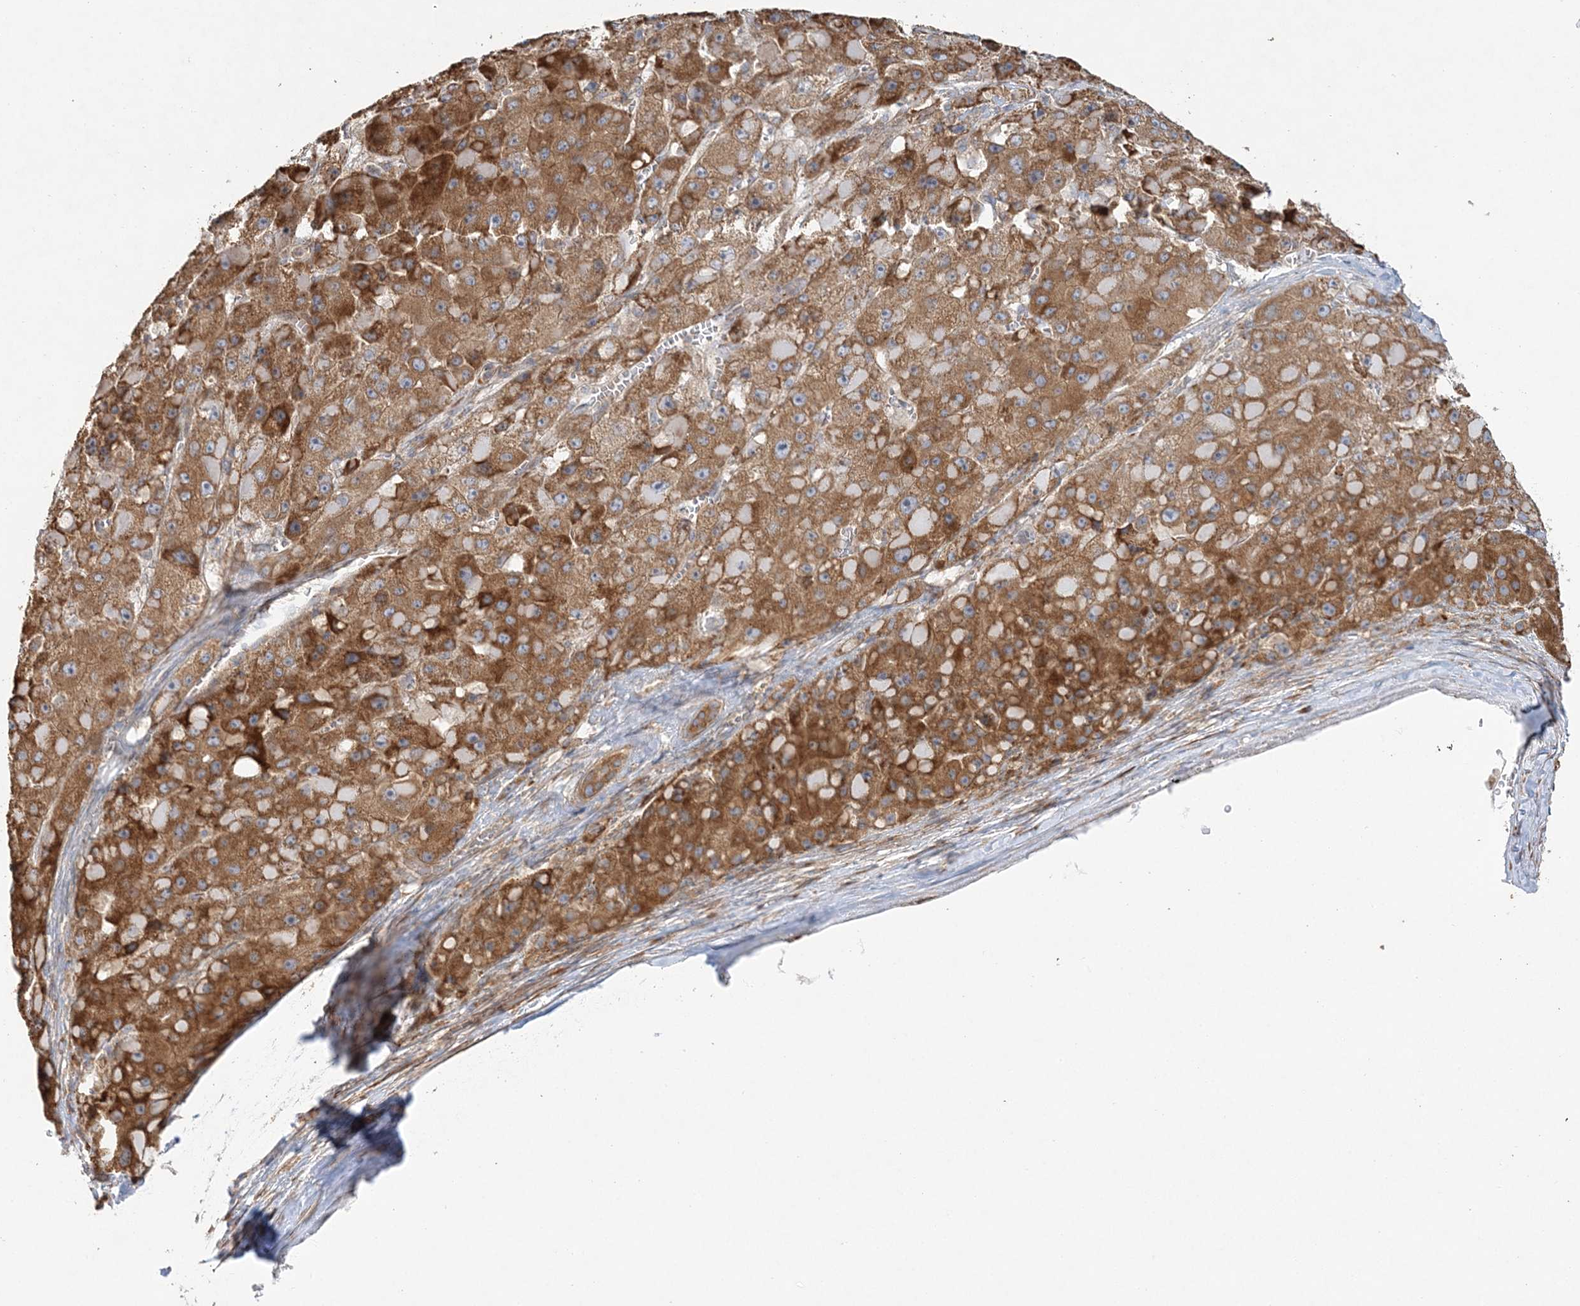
{"staining": {"intensity": "strong", "quantity": "25%-75%", "location": "cytoplasmic/membranous"}, "tissue": "liver cancer", "cell_type": "Tumor cells", "image_type": "cancer", "snomed": [{"axis": "morphology", "description": "Carcinoma, Hepatocellular, NOS"}, {"axis": "topography", "description": "Liver"}], "caption": "A high-resolution histopathology image shows immunohistochemistry staining of liver hepatocellular carcinoma, which displays strong cytoplasmic/membranous staining in approximately 25%-75% of tumor cells. (DAB (3,3'-diaminobenzidine) IHC with brightfield microscopy, high magnification).", "gene": "ZFYVE16", "patient": {"sex": "female", "age": 73}}